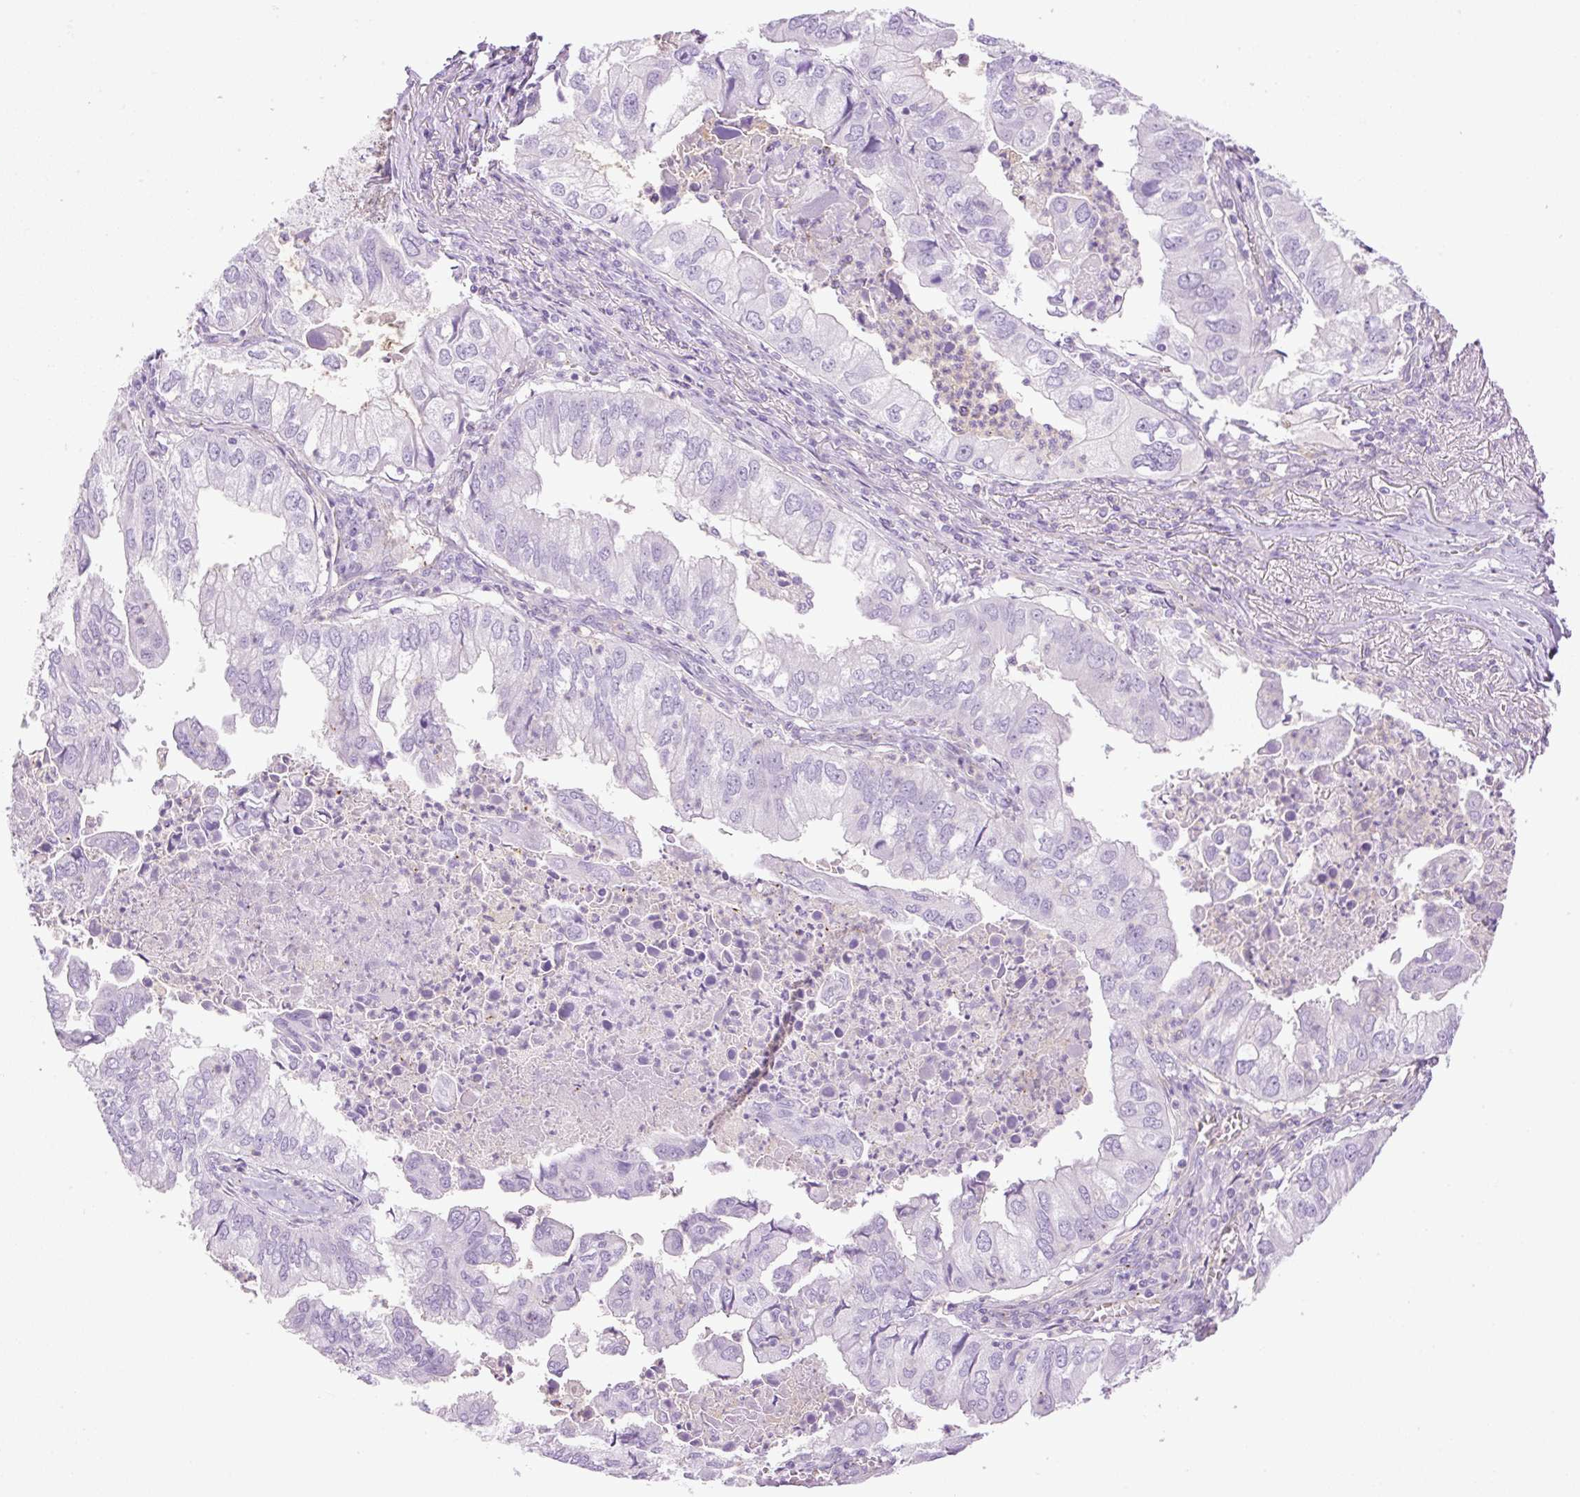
{"staining": {"intensity": "negative", "quantity": "none", "location": "none"}, "tissue": "lung cancer", "cell_type": "Tumor cells", "image_type": "cancer", "snomed": [{"axis": "morphology", "description": "Adenocarcinoma, NOS"}, {"axis": "topography", "description": "Lung"}], "caption": "A high-resolution photomicrograph shows IHC staining of lung cancer, which displays no significant positivity in tumor cells. (DAB immunohistochemistry (IHC) visualized using brightfield microscopy, high magnification).", "gene": "EHD3", "patient": {"sex": "male", "age": 48}}